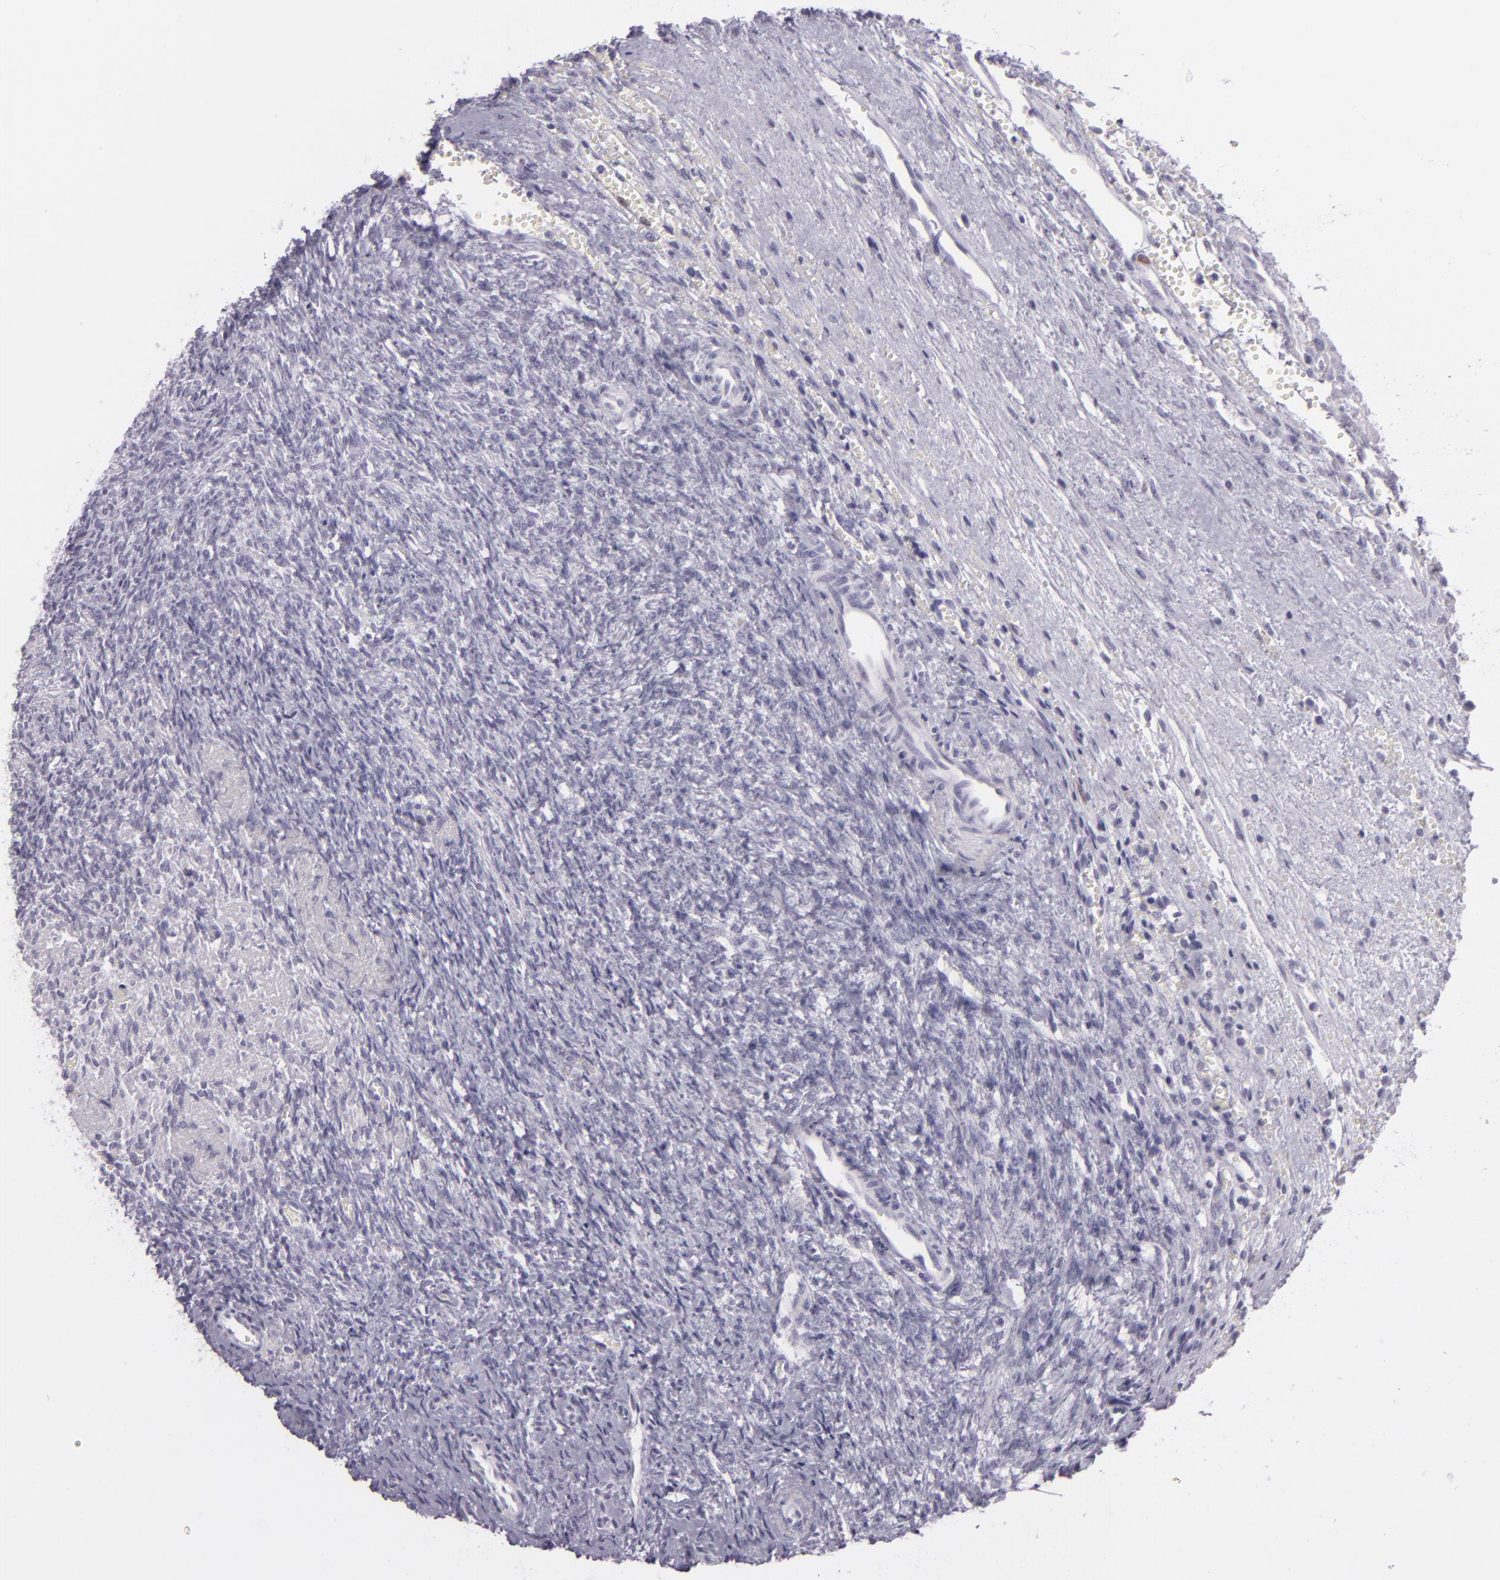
{"staining": {"intensity": "negative", "quantity": "none", "location": "none"}, "tissue": "ovary", "cell_type": "Follicle cells", "image_type": "normal", "snomed": [{"axis": "morphology", "description": "Normal tissue, NOS"}, {"axis": "topography", "description": "Ovary"}], "caption": "This is a histopathology image of immunohistochemistry staining of normal ovary, which shows no expression in follicle cells. (Immunohistochemistry (ihc), brightfield microscopy, high magnification).", "gene": "MCM3", "patient": {"sex": "female", "age": 56}}